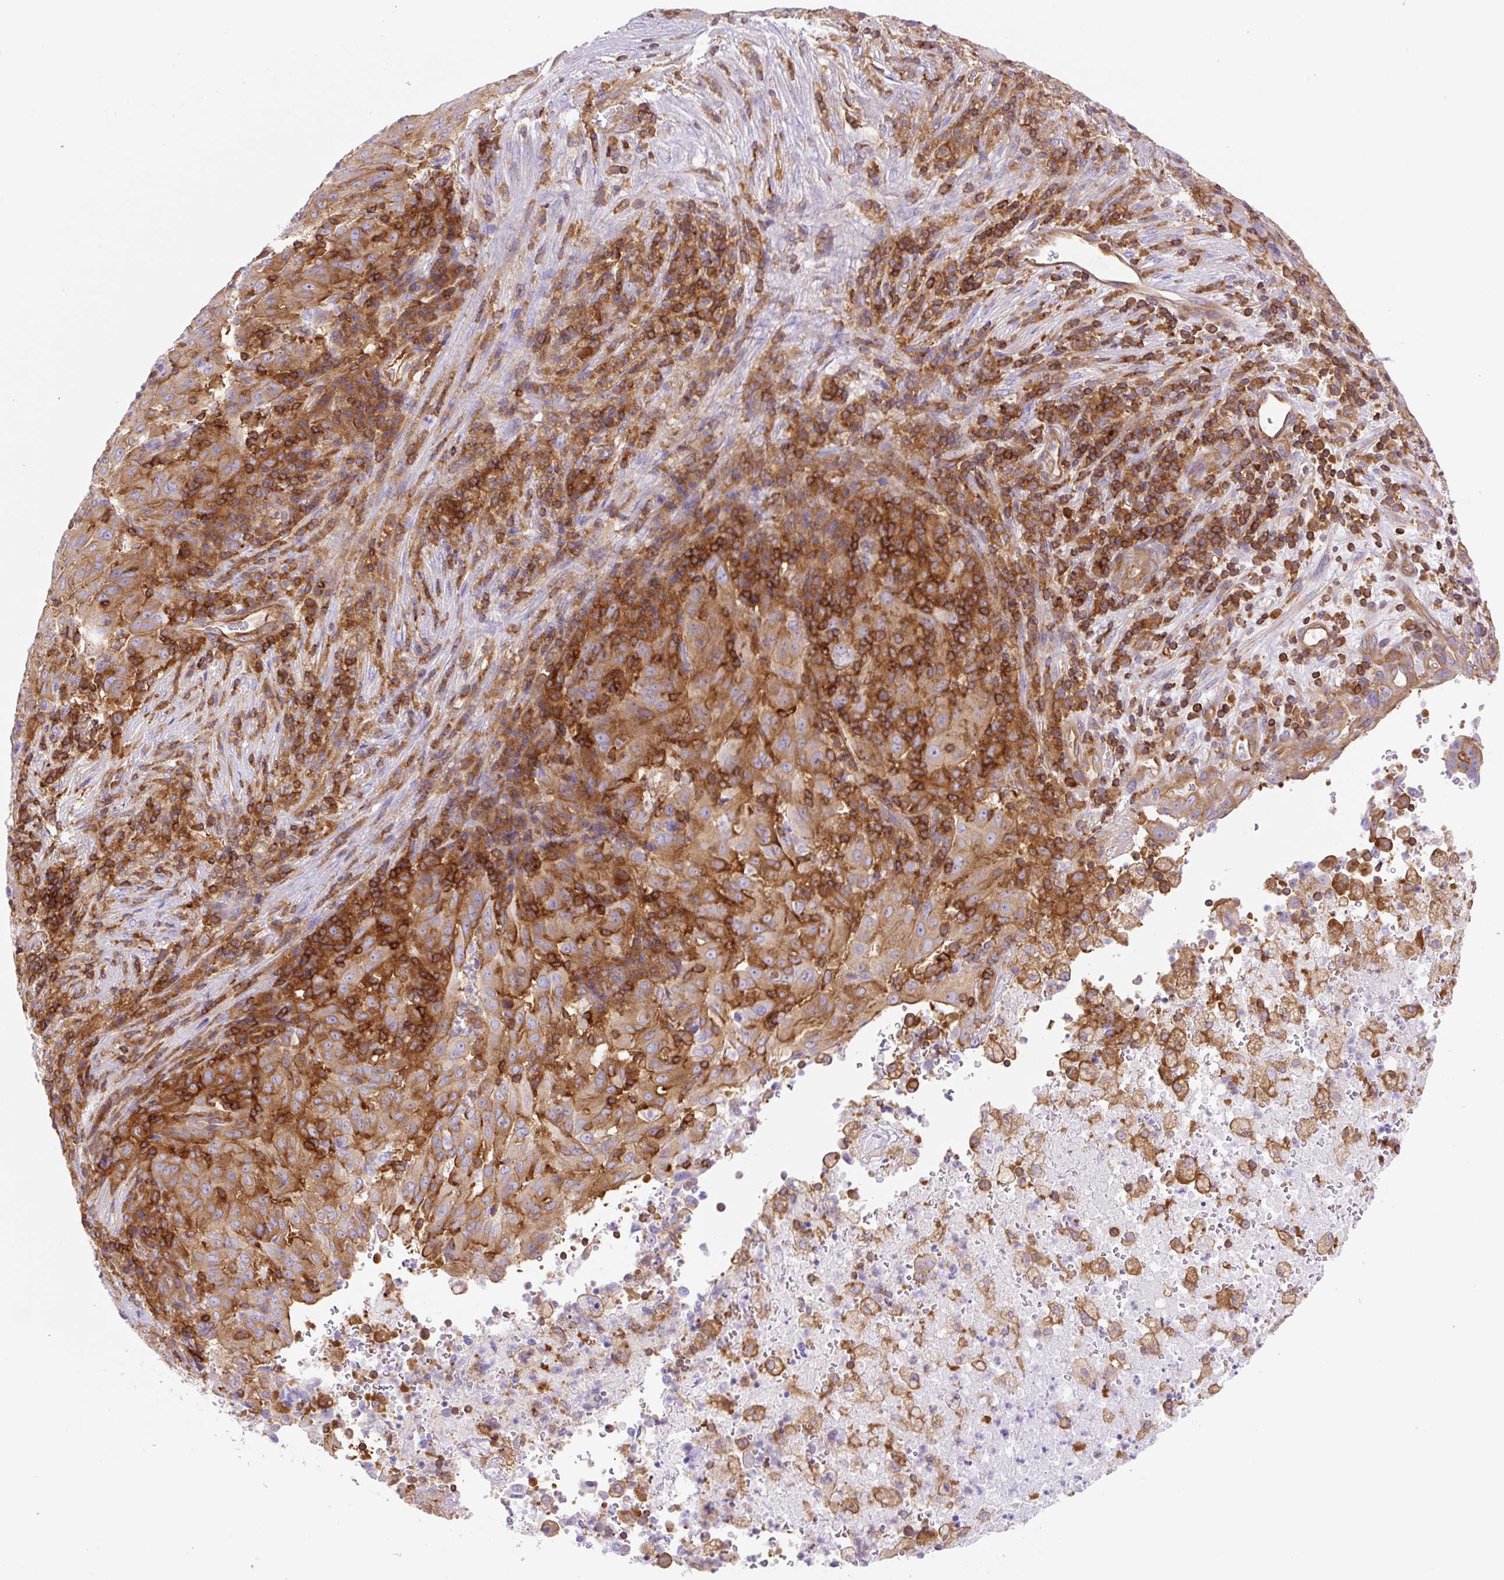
{"staining": {"intensity": "moderate", "quantity": ">75%", "location": "cytoplasmic/membranous"}, "tissue": "pancreatic cancer", "cell_type": "Tumor cells", "image_type": "cancer", "snomed": [{"axis": "morphology", "description": "Adenocarcinoma, NOS"}, {"axis": "topography", "description": "Pancreas"}], "caption": "Protein staining reveals moderate cytoplasmic/membranous expression in about >75% of tumor cells in pancreatic adenocarcinoma. The staining is performed using DAB (3,3'-diaminobenzidine) brown chromogen to label protein expression. The nuclei are counter-stained blue using hematoxylin.", "gene": "DNM2", "patient": {"sex": "male", "age": 63}}